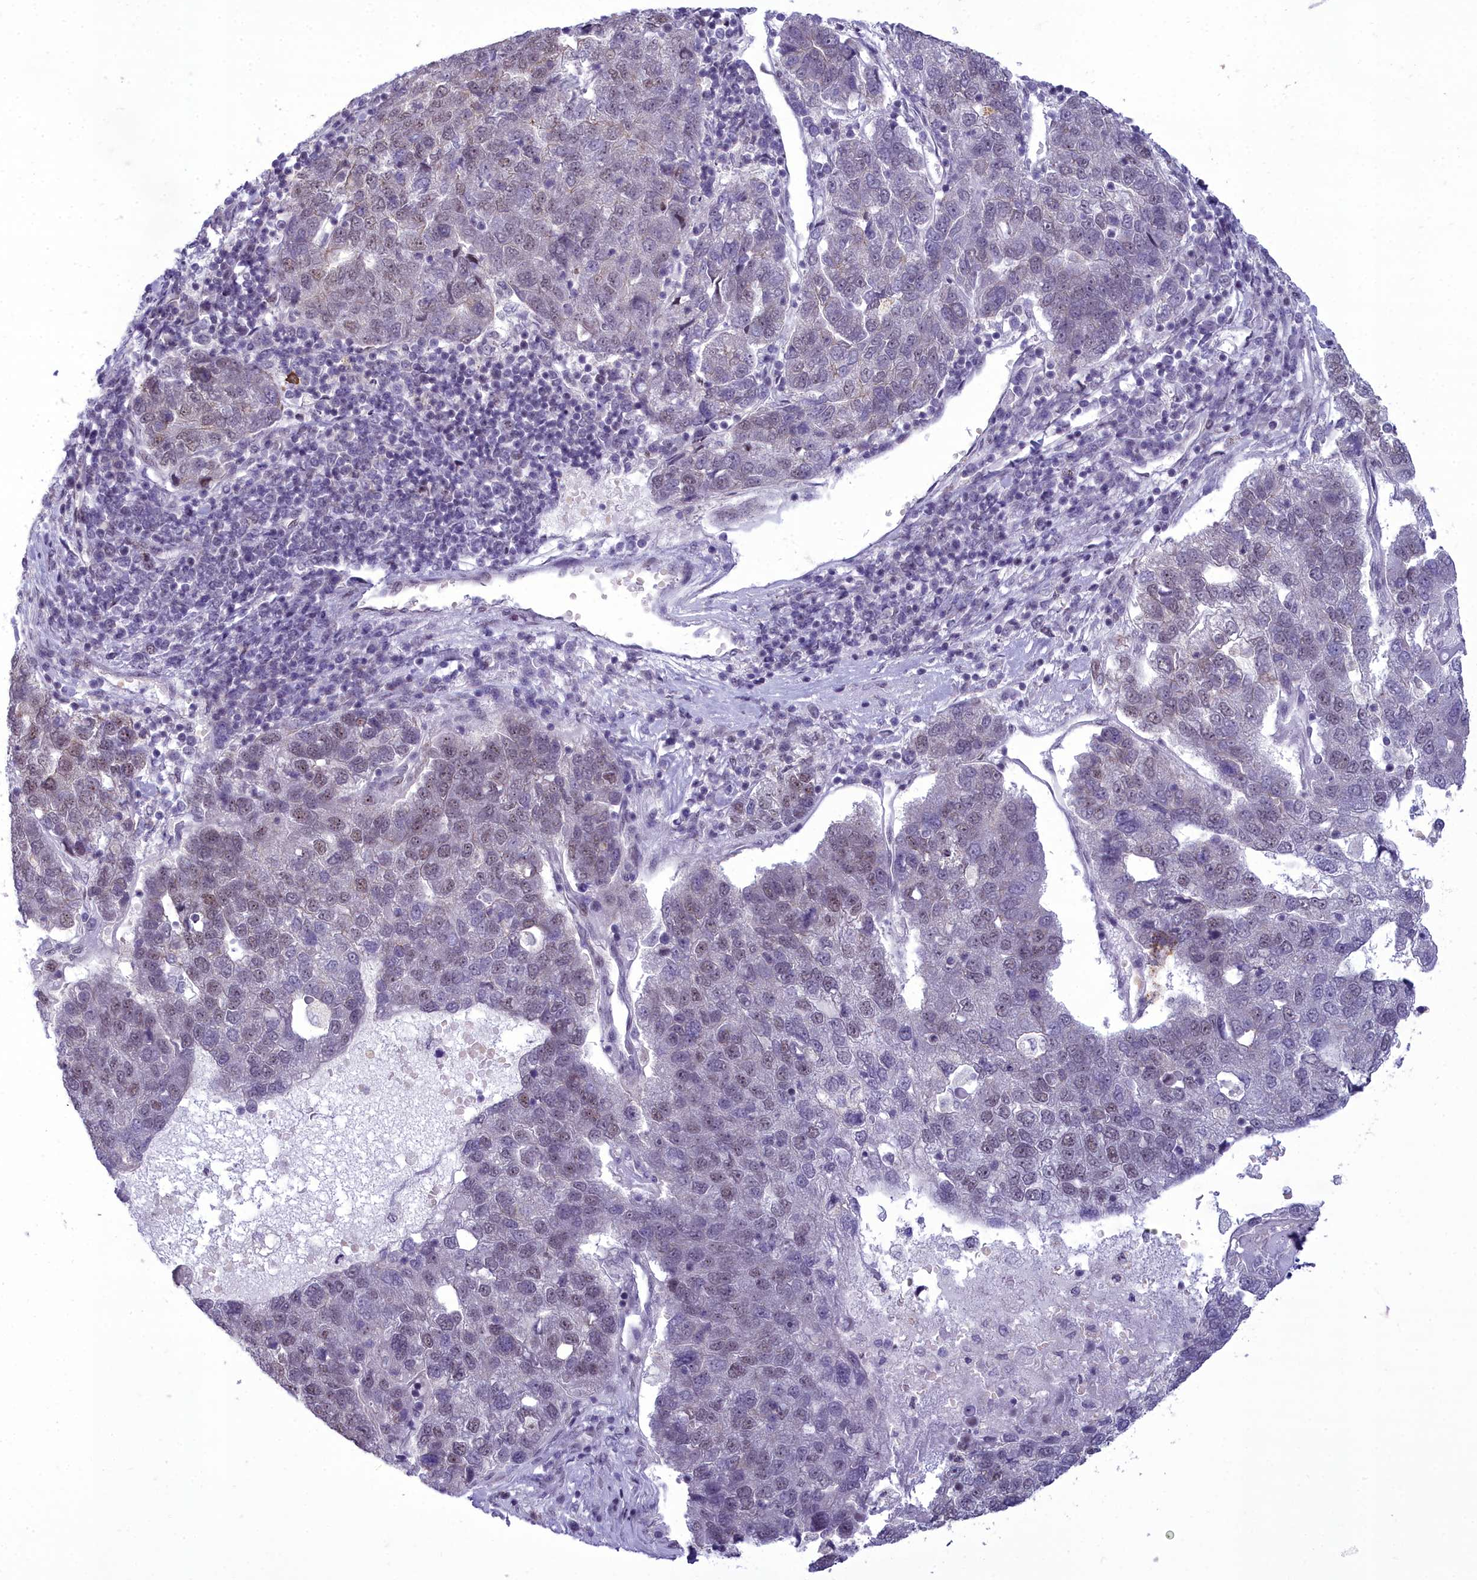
{"staining": {"intensity": "weak", "quantity": "25%-75%", "location": "nuclear"}, "tissue": "pancreatic cancer", "cell_type": "Tumor cells", "image_type": "cancer", "snomed": [{"axis": "morphology", "description": "Adenocarcinoma, NOS"}, {"axis": "topography", "description": "Pancreas"}], "caption": "Adenocarcinoma (pancreatic) was stained to show a protein in brown. There is low levels of weak nuclear staining in approximately 25%-75% of tumor cells. (Brightfield microscopy of DAB IHC at high magnification).", "gene": "CEACAM19", "patient": {"sex": "female", "age": 61}}